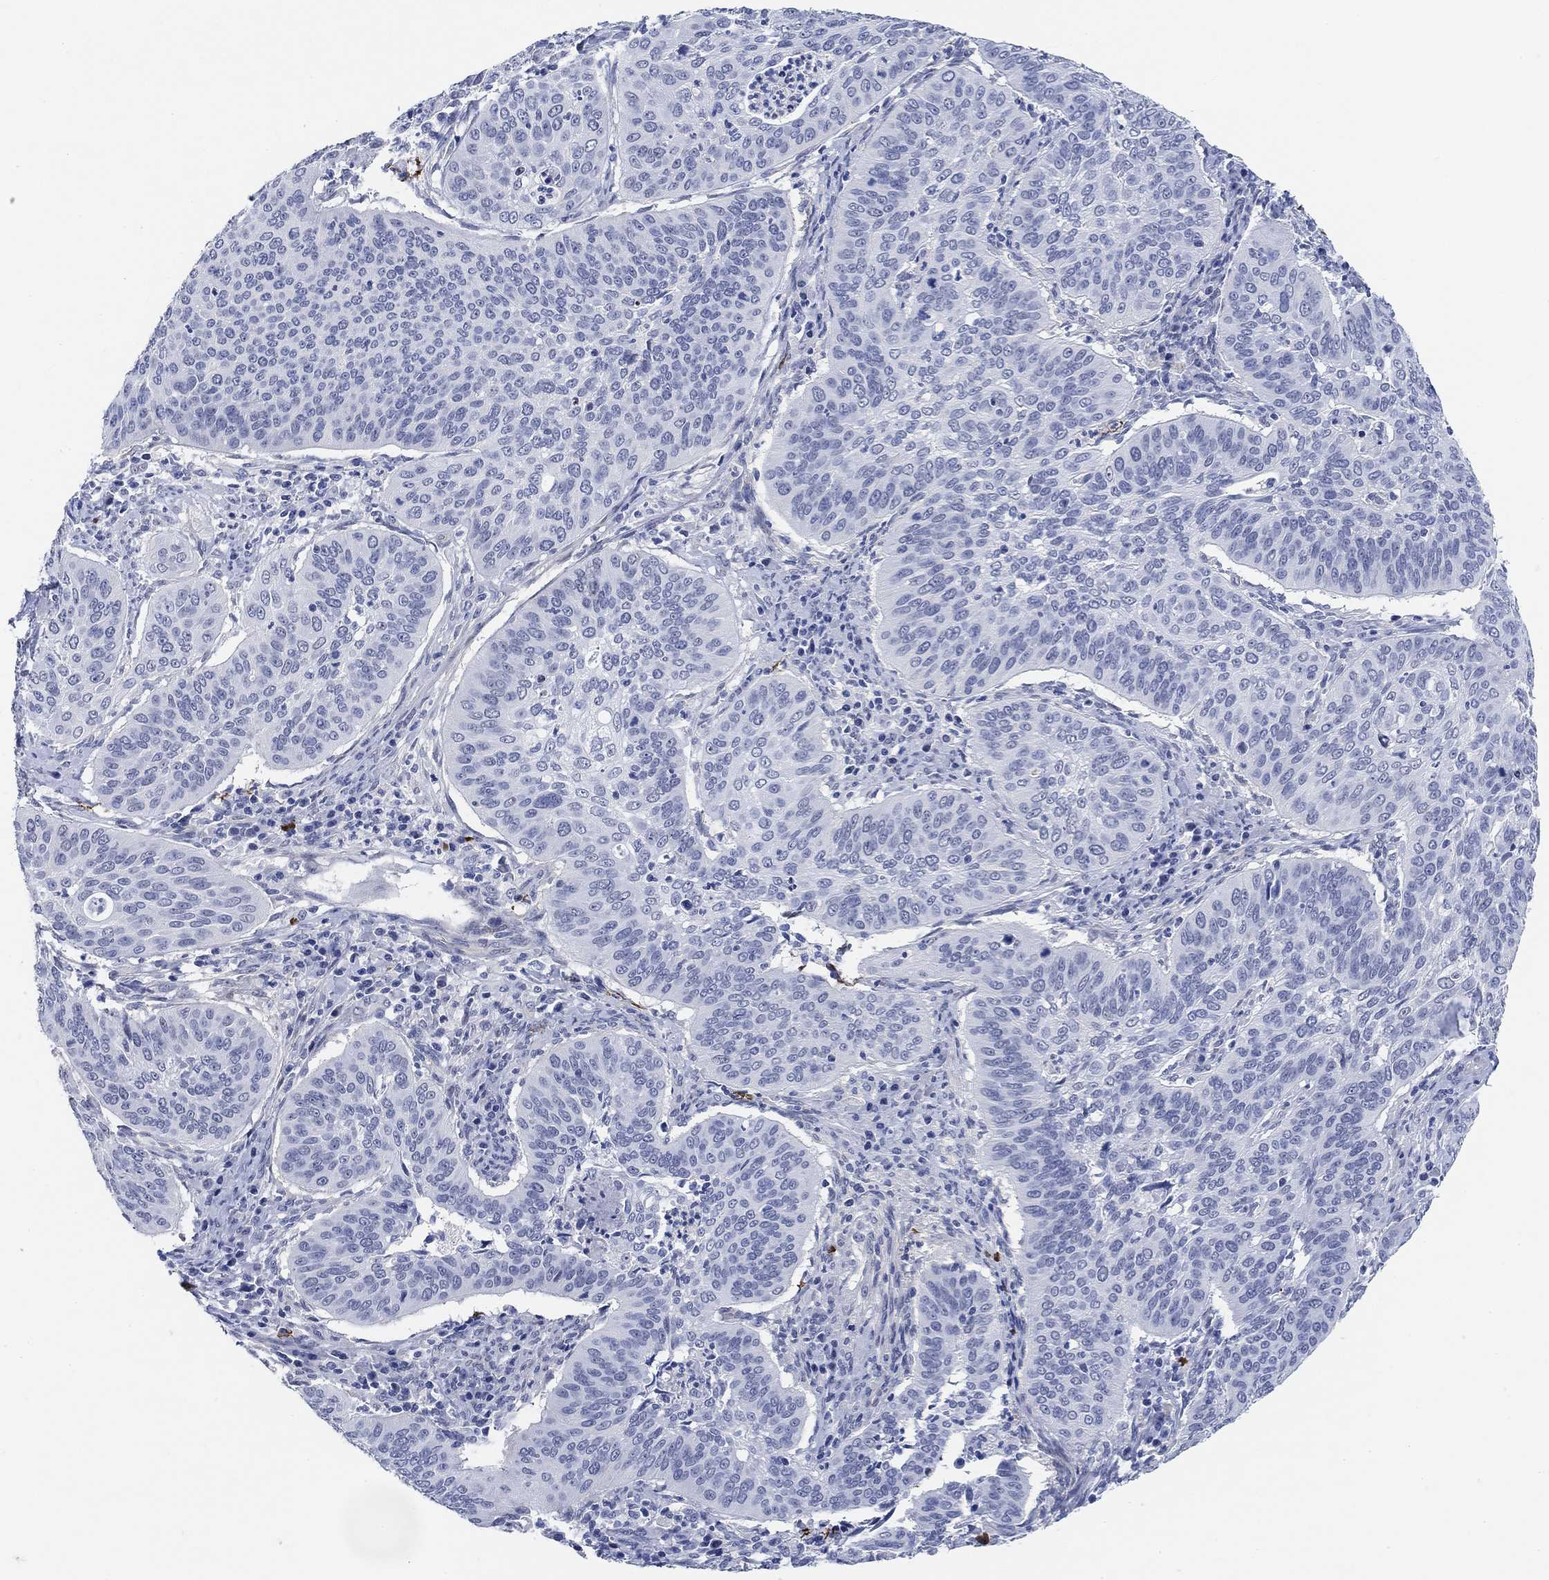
{"staining": {"intensity": "negative", "quantity": "none", "location": "none"}, "tissue": "cervical cancer", "cell_type": "Tumor cells", "image_type": "cancer", "snomed": [{"axis": "morphology", "description": "Normal tissue, NOS"}, {"axis": "morphology", "description": "Squamous cell carcinoma, NOS"}, {"axis": "topography", "description": "Cervix"}], "caption": "This is an IHC photomicrograph of squamous cell carcinoma (cervical). There is no positivity in tumor cells.", "gene": "PAX6", "patient": {"sex": "female", "age": 39}}